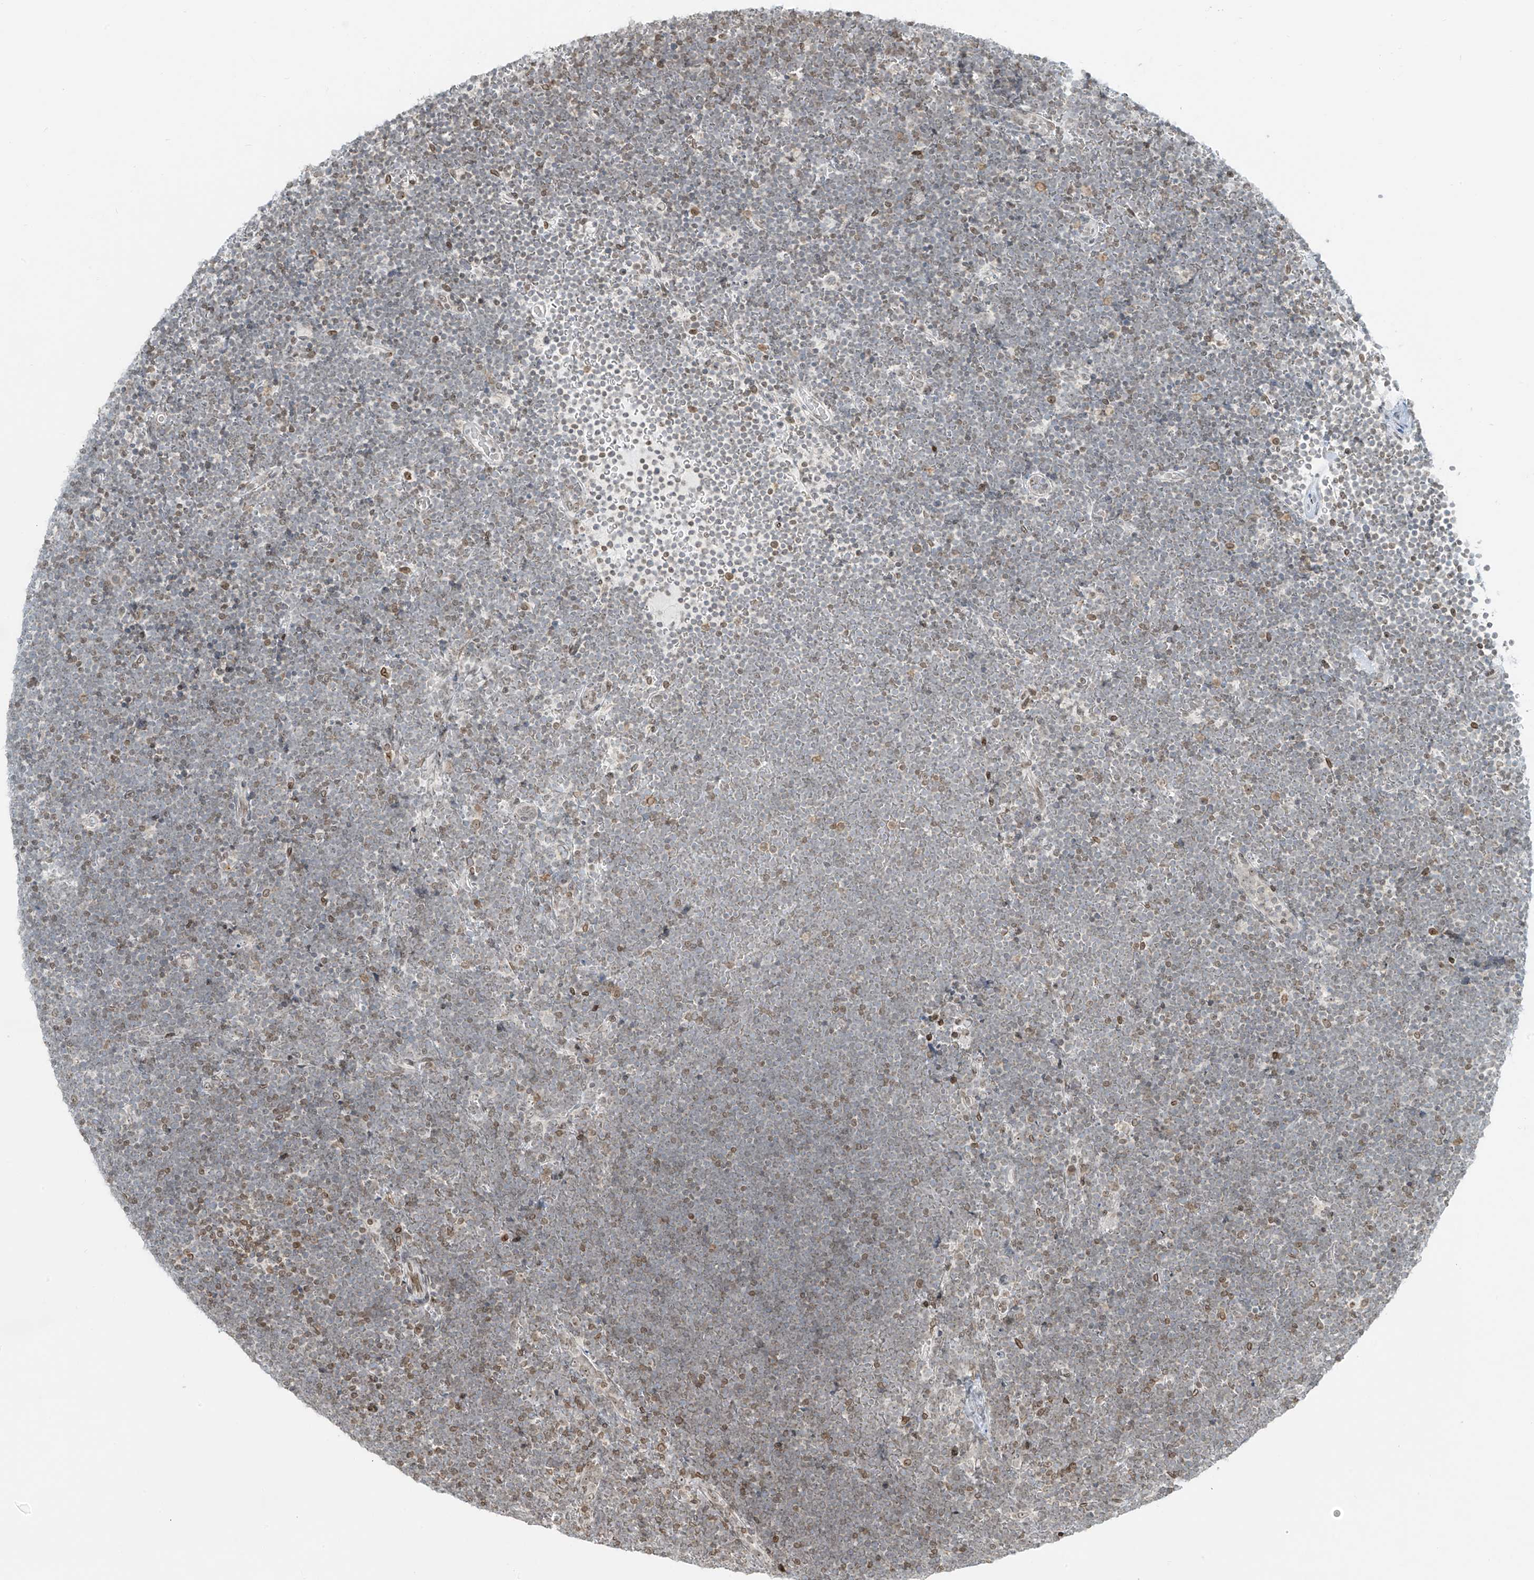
{"staining": {"intensity": "weak", "quantity": "25%-75%", "location": "nuclear"}, "tissue": "lymphoma", "cell_type": "Tumor cells", "image_type": "cancer", "snomed": [{"axis": "morphology", "description": "Malignant lymphoma, non-Hodgkin's type, High grade"}, {"axis": "topography", "description": "Lymph node"}], "caption": "Immunohistochemical staining of high-grade malignant lymphoma, non-Hodgkin's type reveals weak nuclear protein expression in approximately 25%-75% of tumor cells.", "gene": "SAMD15", "patient": {"sex": "male", "age": 13}}